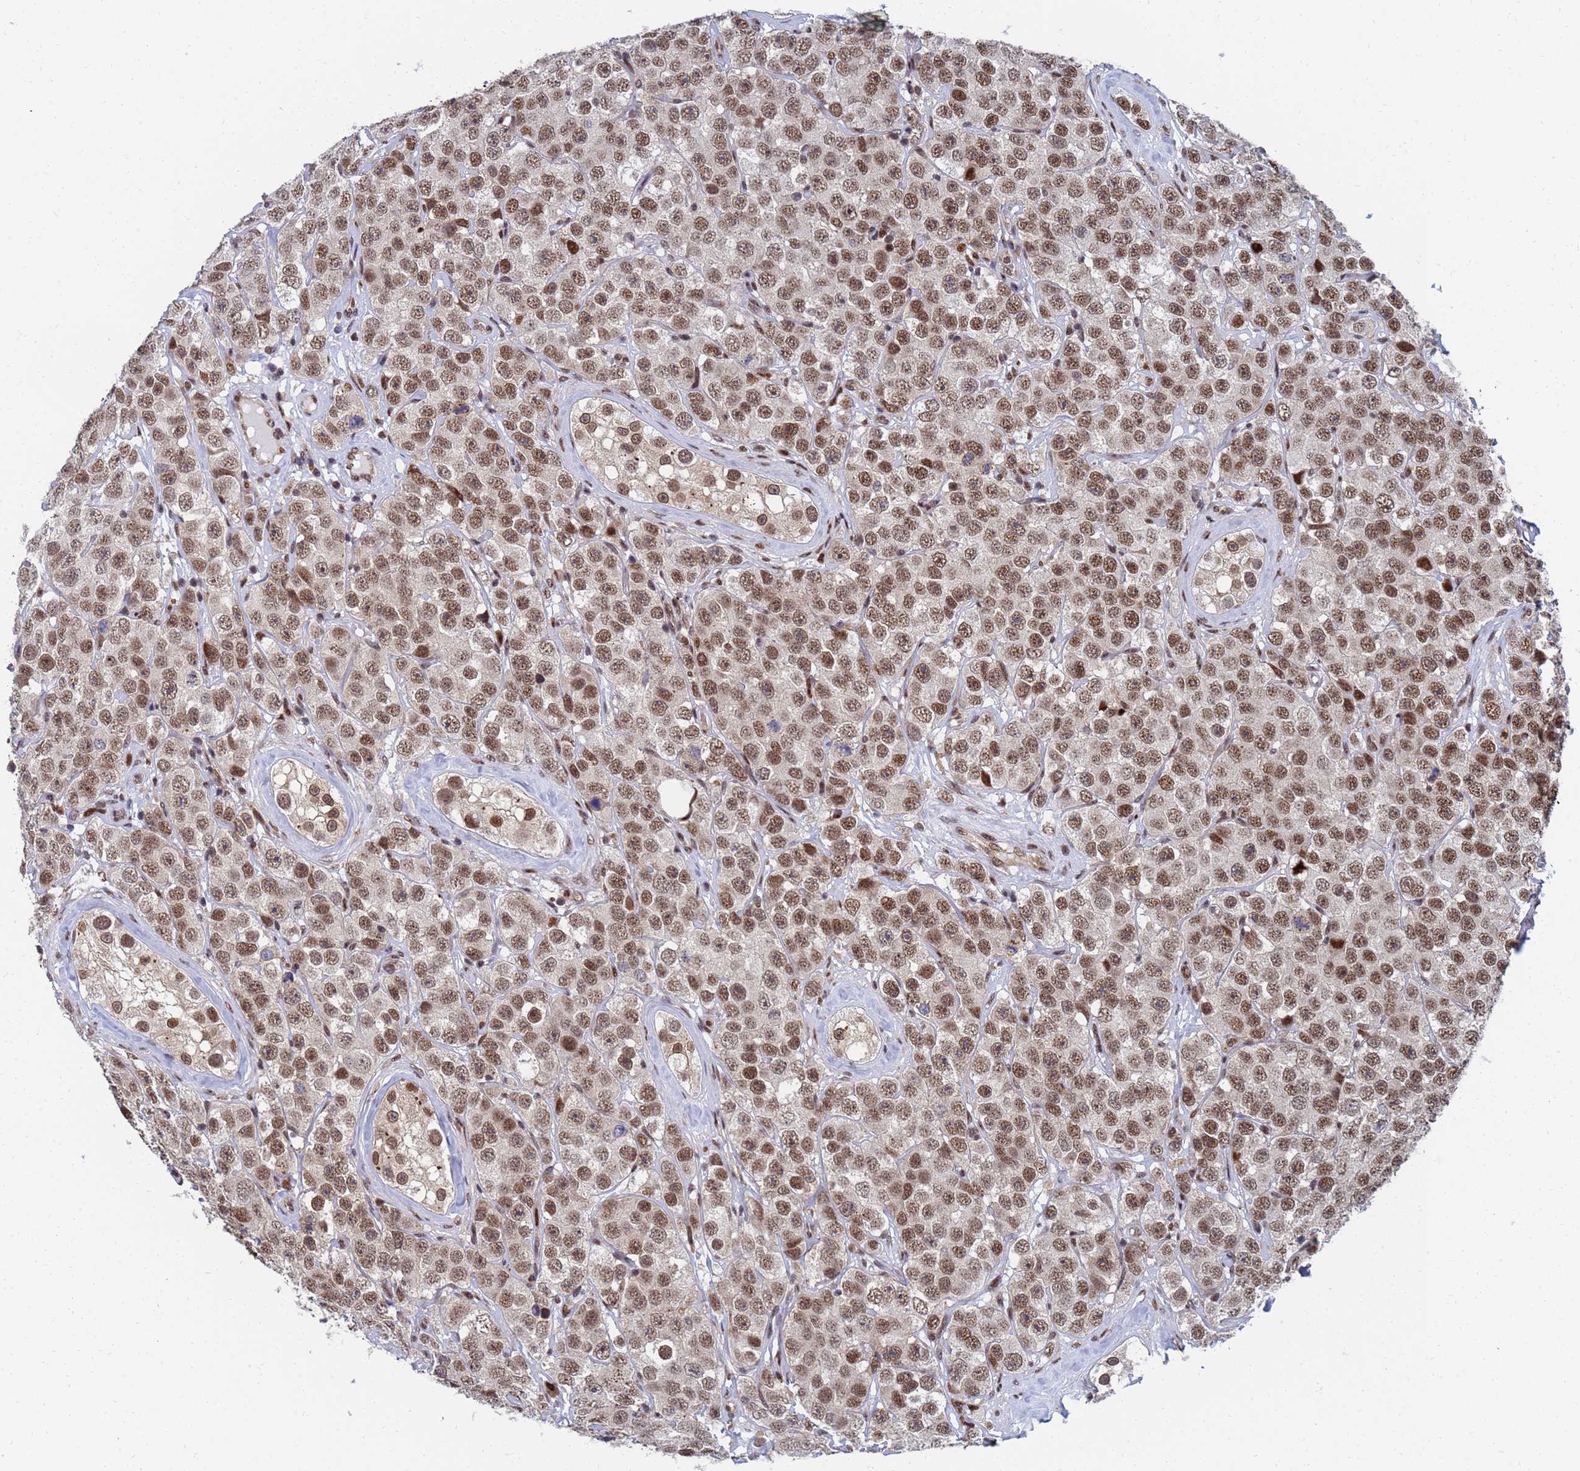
{"staining": {"intensity": "moderate", "quantity": ">75%", "location": "nuclear"}, "tissue": "testis cancer", "cell_type": "Tumor cells", "image_type": "cancer", "snomed": [{"axis": "morphology", "description": "Seminoma, NOS"}, {"axis": "topography", "description": "Testis"}], "caption": "An IHC micrograph of neoplastic tissue is shown. Protein staining in brown labels moderate nuclear positivity in testis cancer within tumor cells.", "gene": "AP5Z1", "patient": {"sex": "male", "age": 28}}